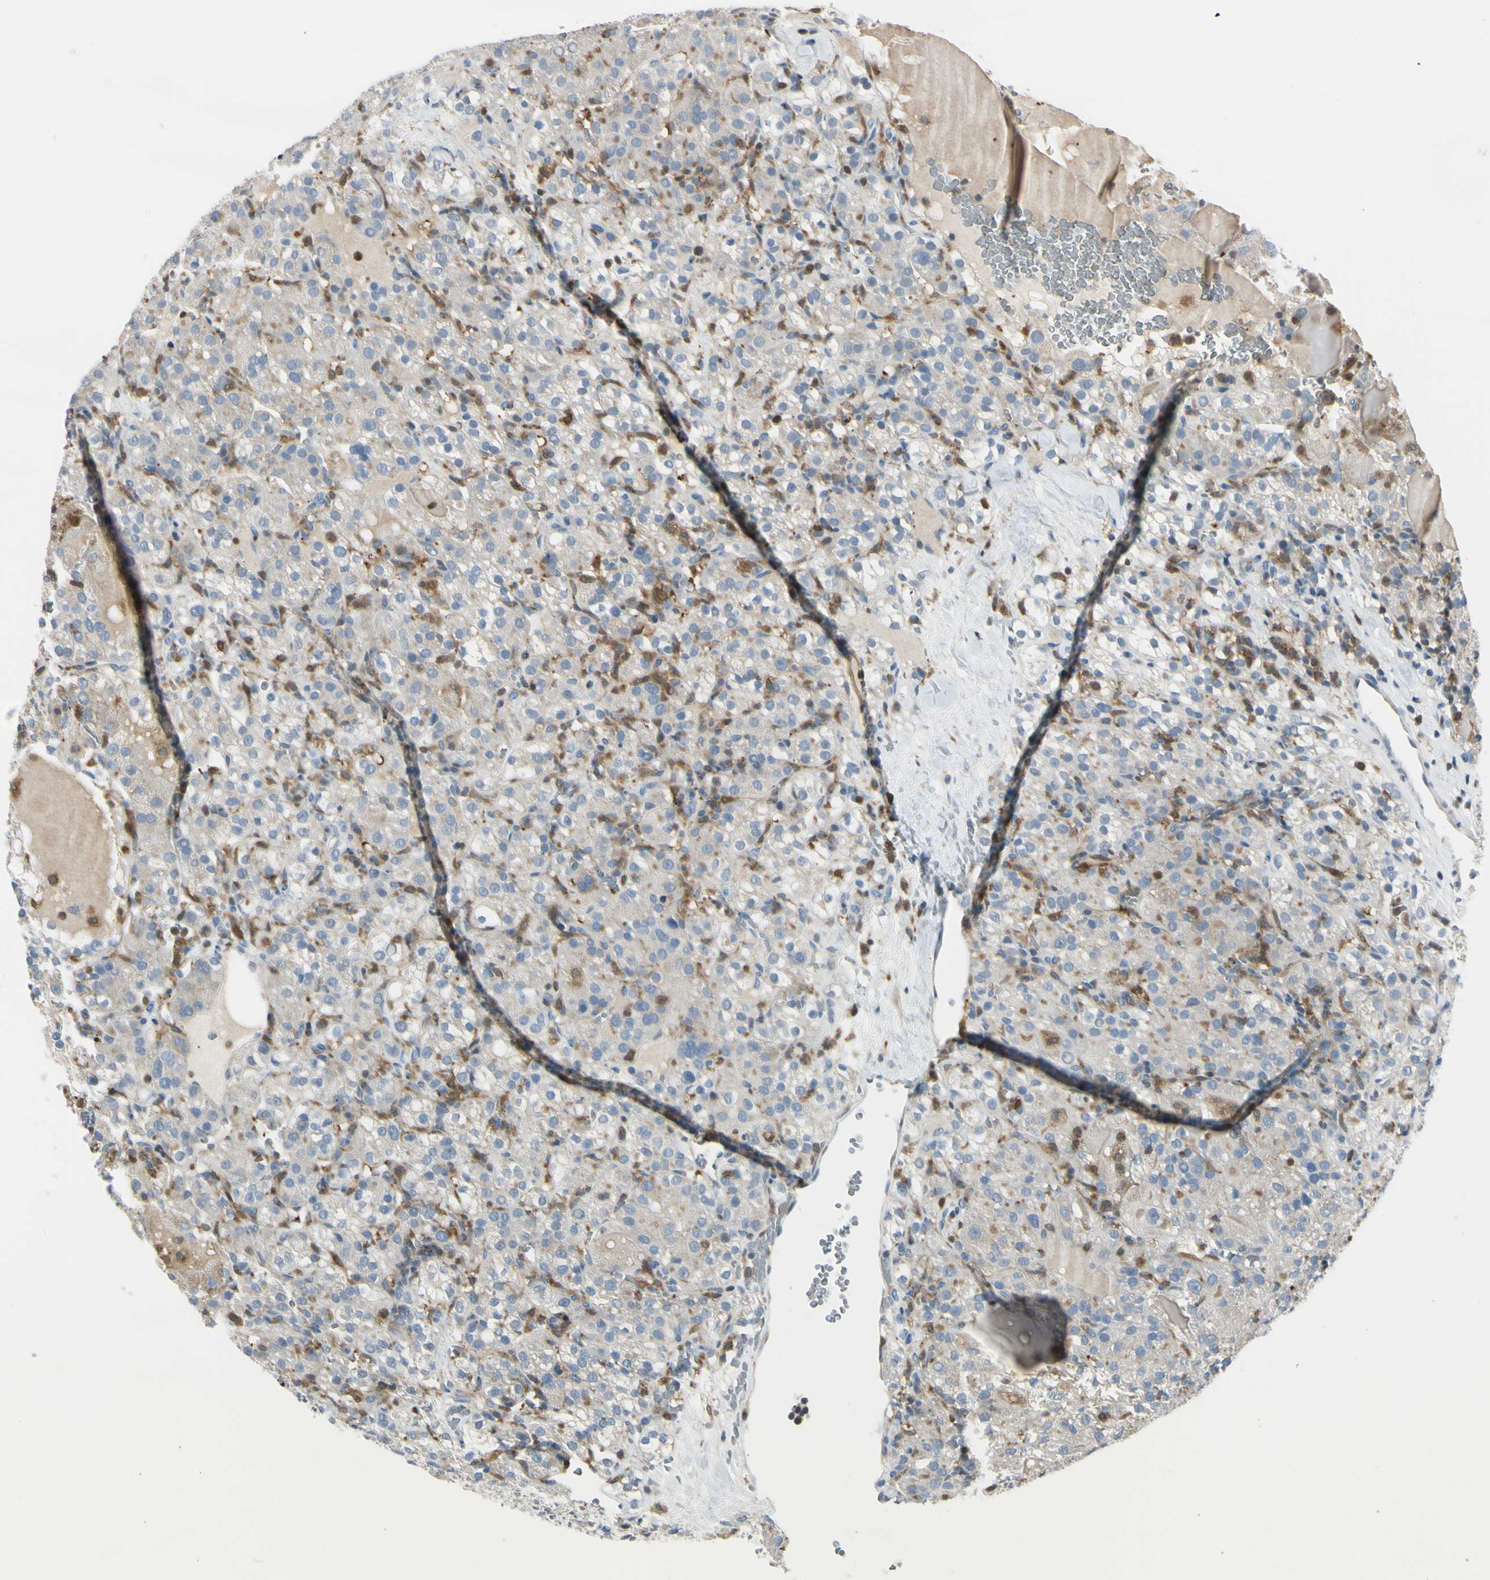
{"staining": {"intensity": "weak", "quantity": ">75%", "location": "cytoplasmic/membranous"}, "tissue": "renal cancer", "cell_type": "Tumor cells", "image_type": "cancer", "snomed": [{"axis": "morphology", "description": "Normal tissue, NOS"}, {"axis": "morphology", "description": "Adenocarcinoma, NOS"}, {"axis": "topography", "description": "Kidney"}], "caption": "Brown immunohistochemical staining in human renal cancer (adenocarcinoma) reveals weak cytoplasmic/membranous staining in approximately >75% of tumor cells.", "gene": "CYRIB", "patient": {"sex": "male", "age": 61}}